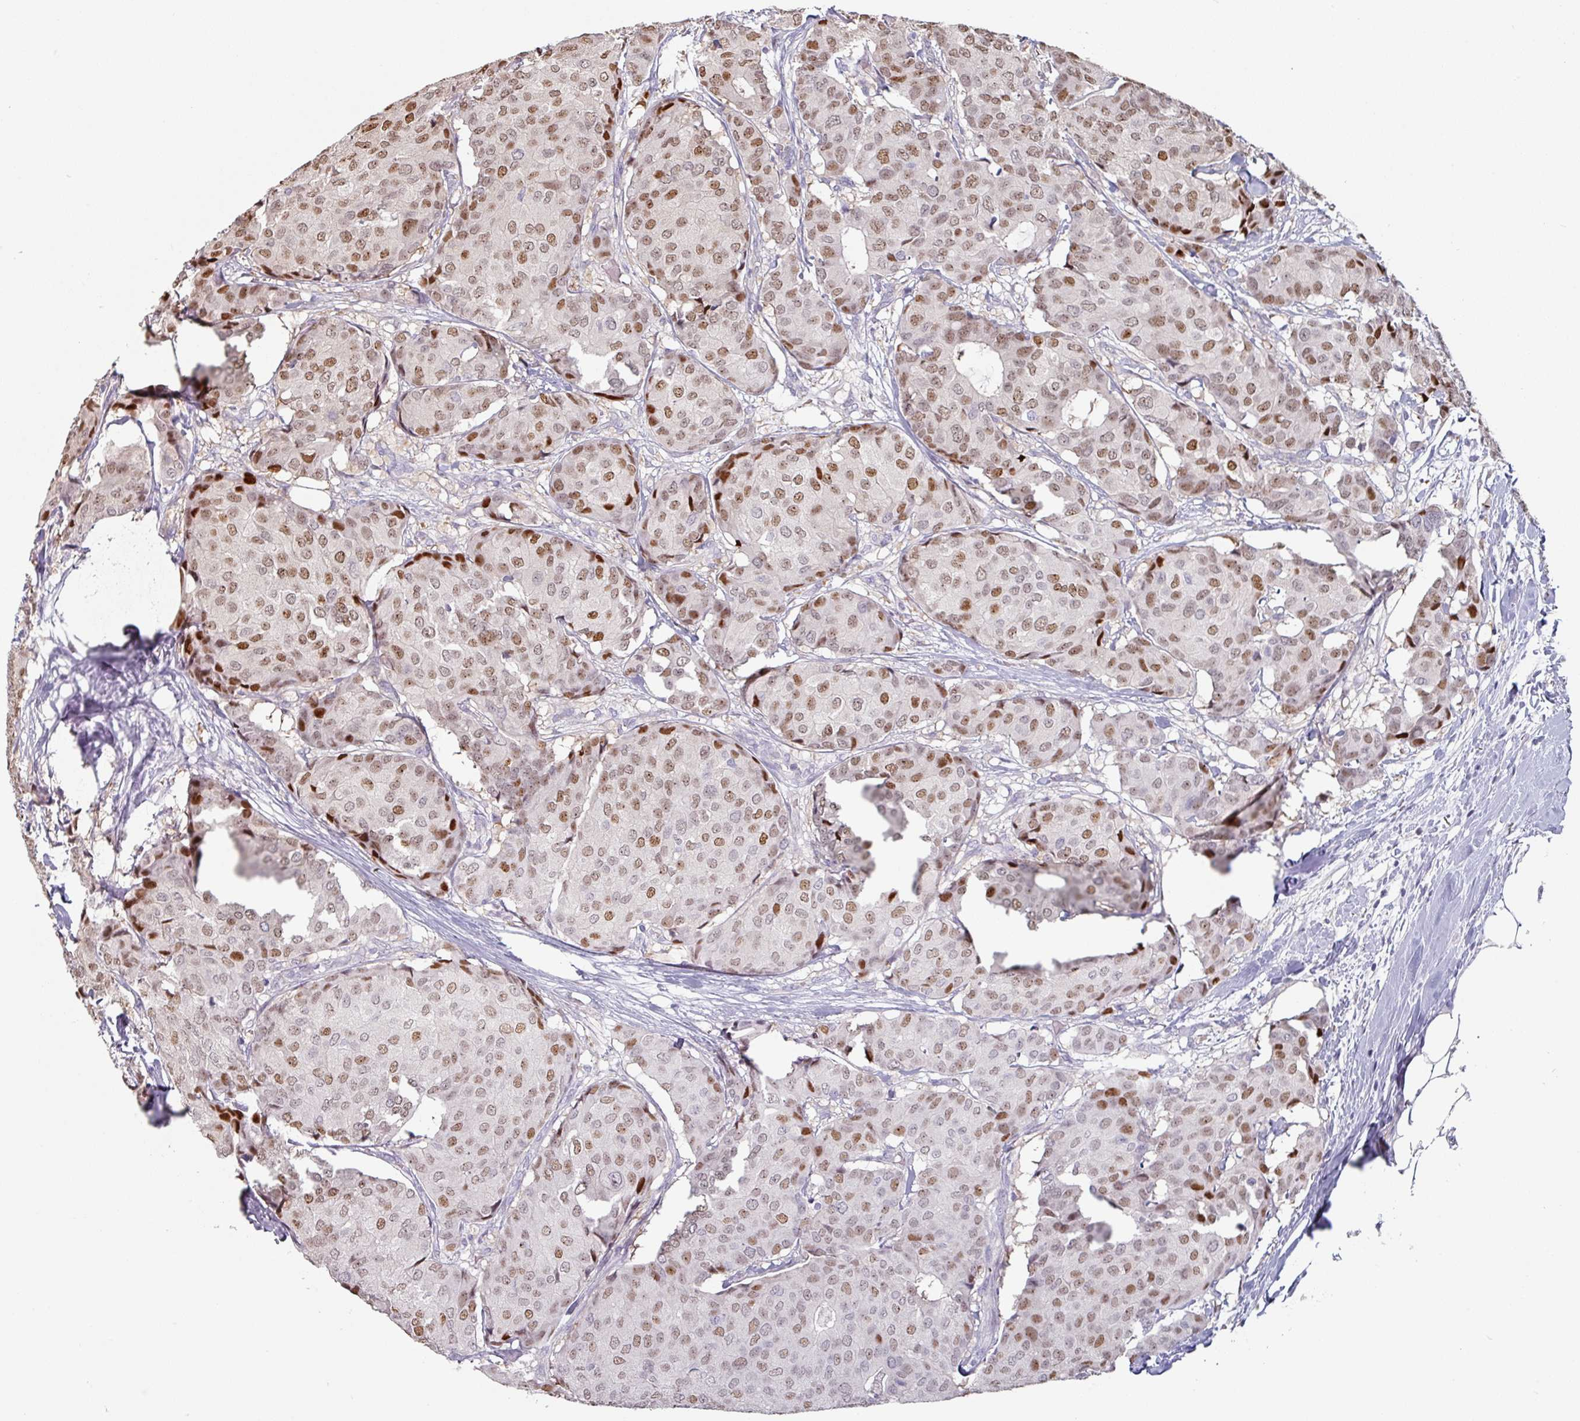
{"staining": {"intensity": "moderate", "quantity": "25%-75%", "location": "nuclear"}, "tissue": "breast cancer", "cell_type": "Tumor cells", "image_type": "cancer", "snomed": [{"axis": "morphology", "description": "Duct carcinoma"}, {"axis": "topography", "description": "Breast"}], "caption": "Immunohistochemical staining of breast cancer demonstrates moderate nuclear protein positivity in about 25%-75% of tumor cells.", "gene": "ZBTB6", "patient": {"sex": "female", "age": 75}}